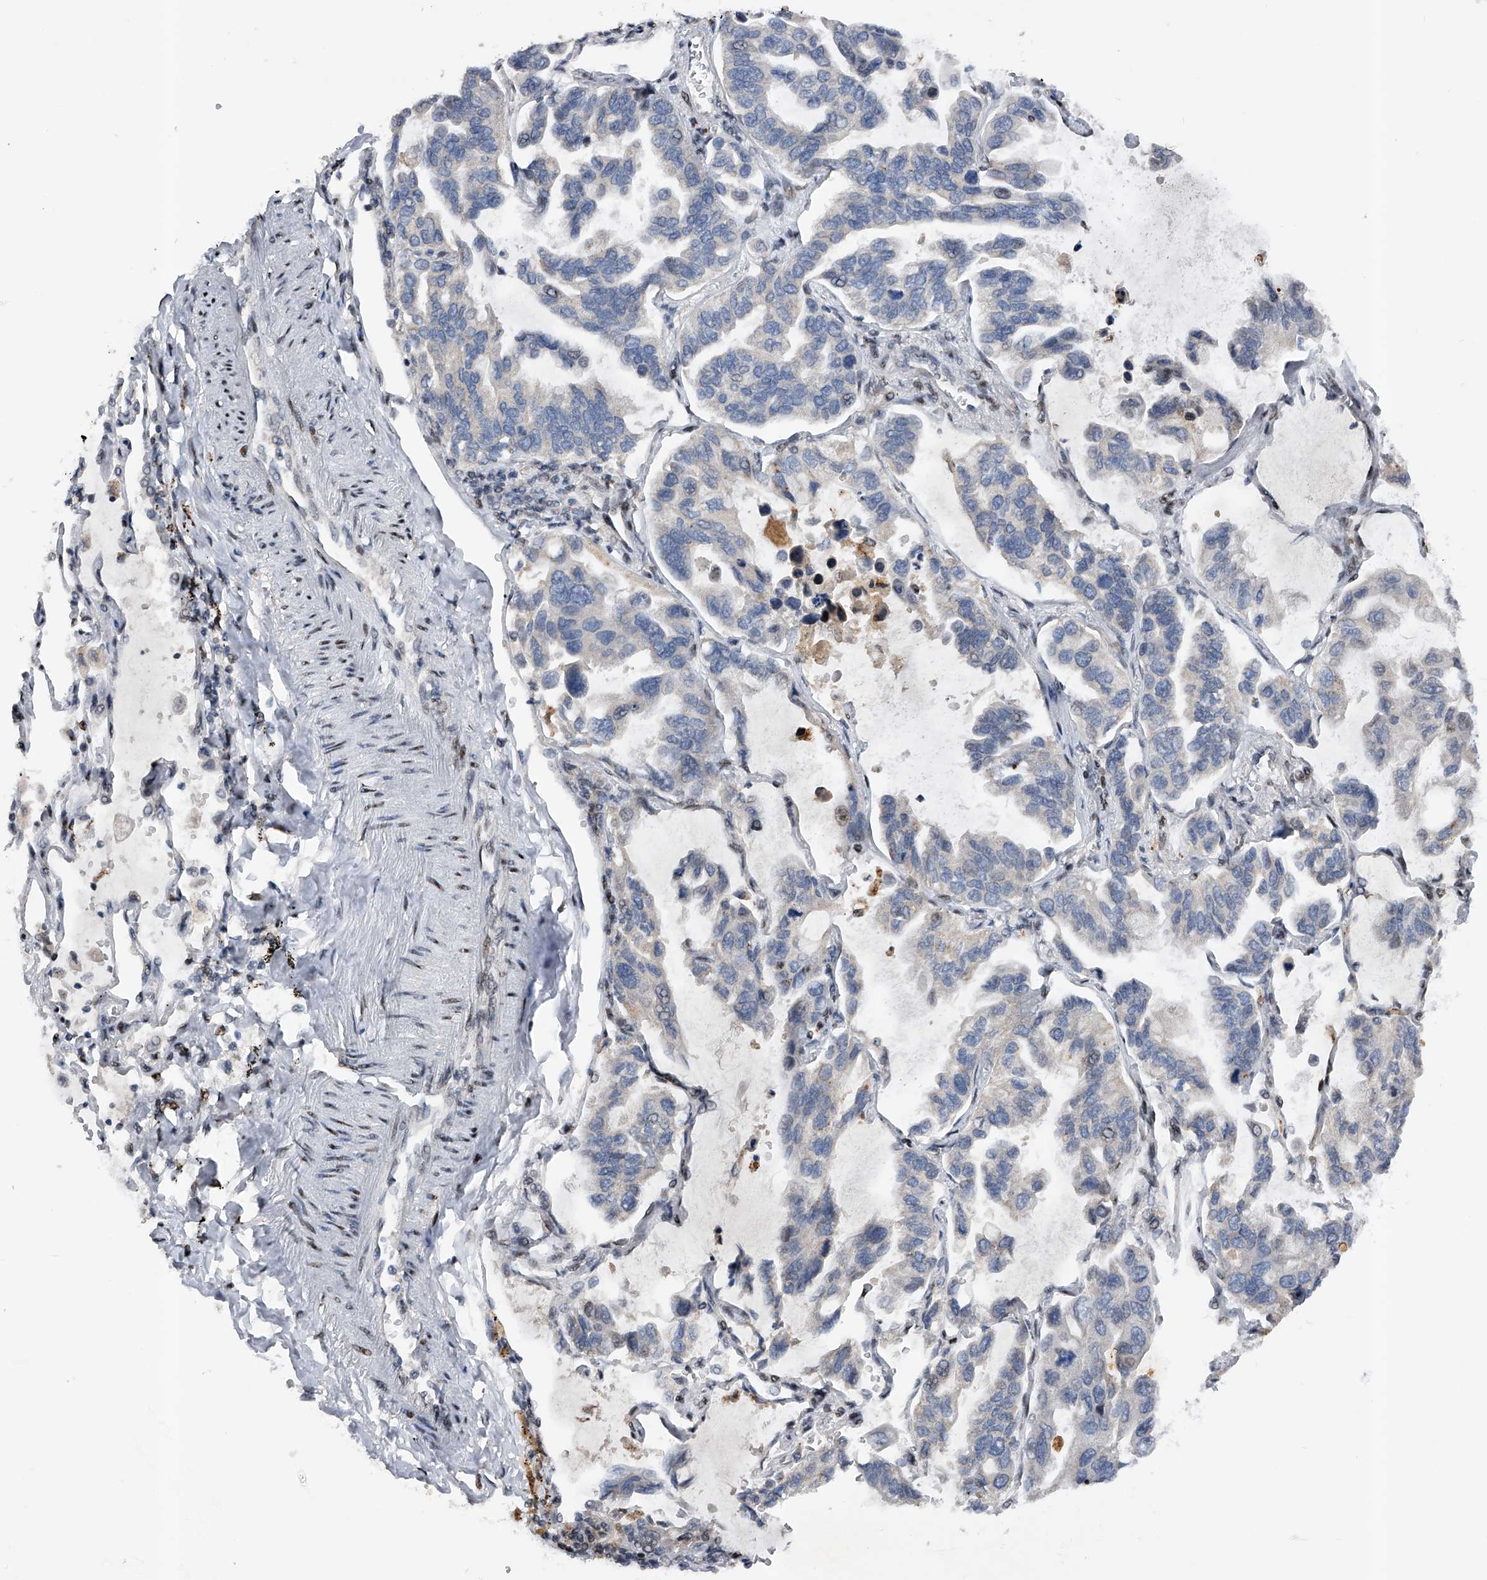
{"staining": {"intensity": "negative", "quantity": "none", "location": "none"}, "tissue": "lung cancer", "cell_type": "Tumor cells", "image_type": "cancer", "snomed": [{"axis": "morphology", "description": "Adenocarcinoma, NOS"}, {"axis": "topography", "description": "Lung"}], "caption": "Tumor cells show no significant positivity in lung cancer. (Brightfield microscopy of DAB IHC at high magnification).", "gene": "RWDD2A", "patient": {"sex": "male", "age": 64}}